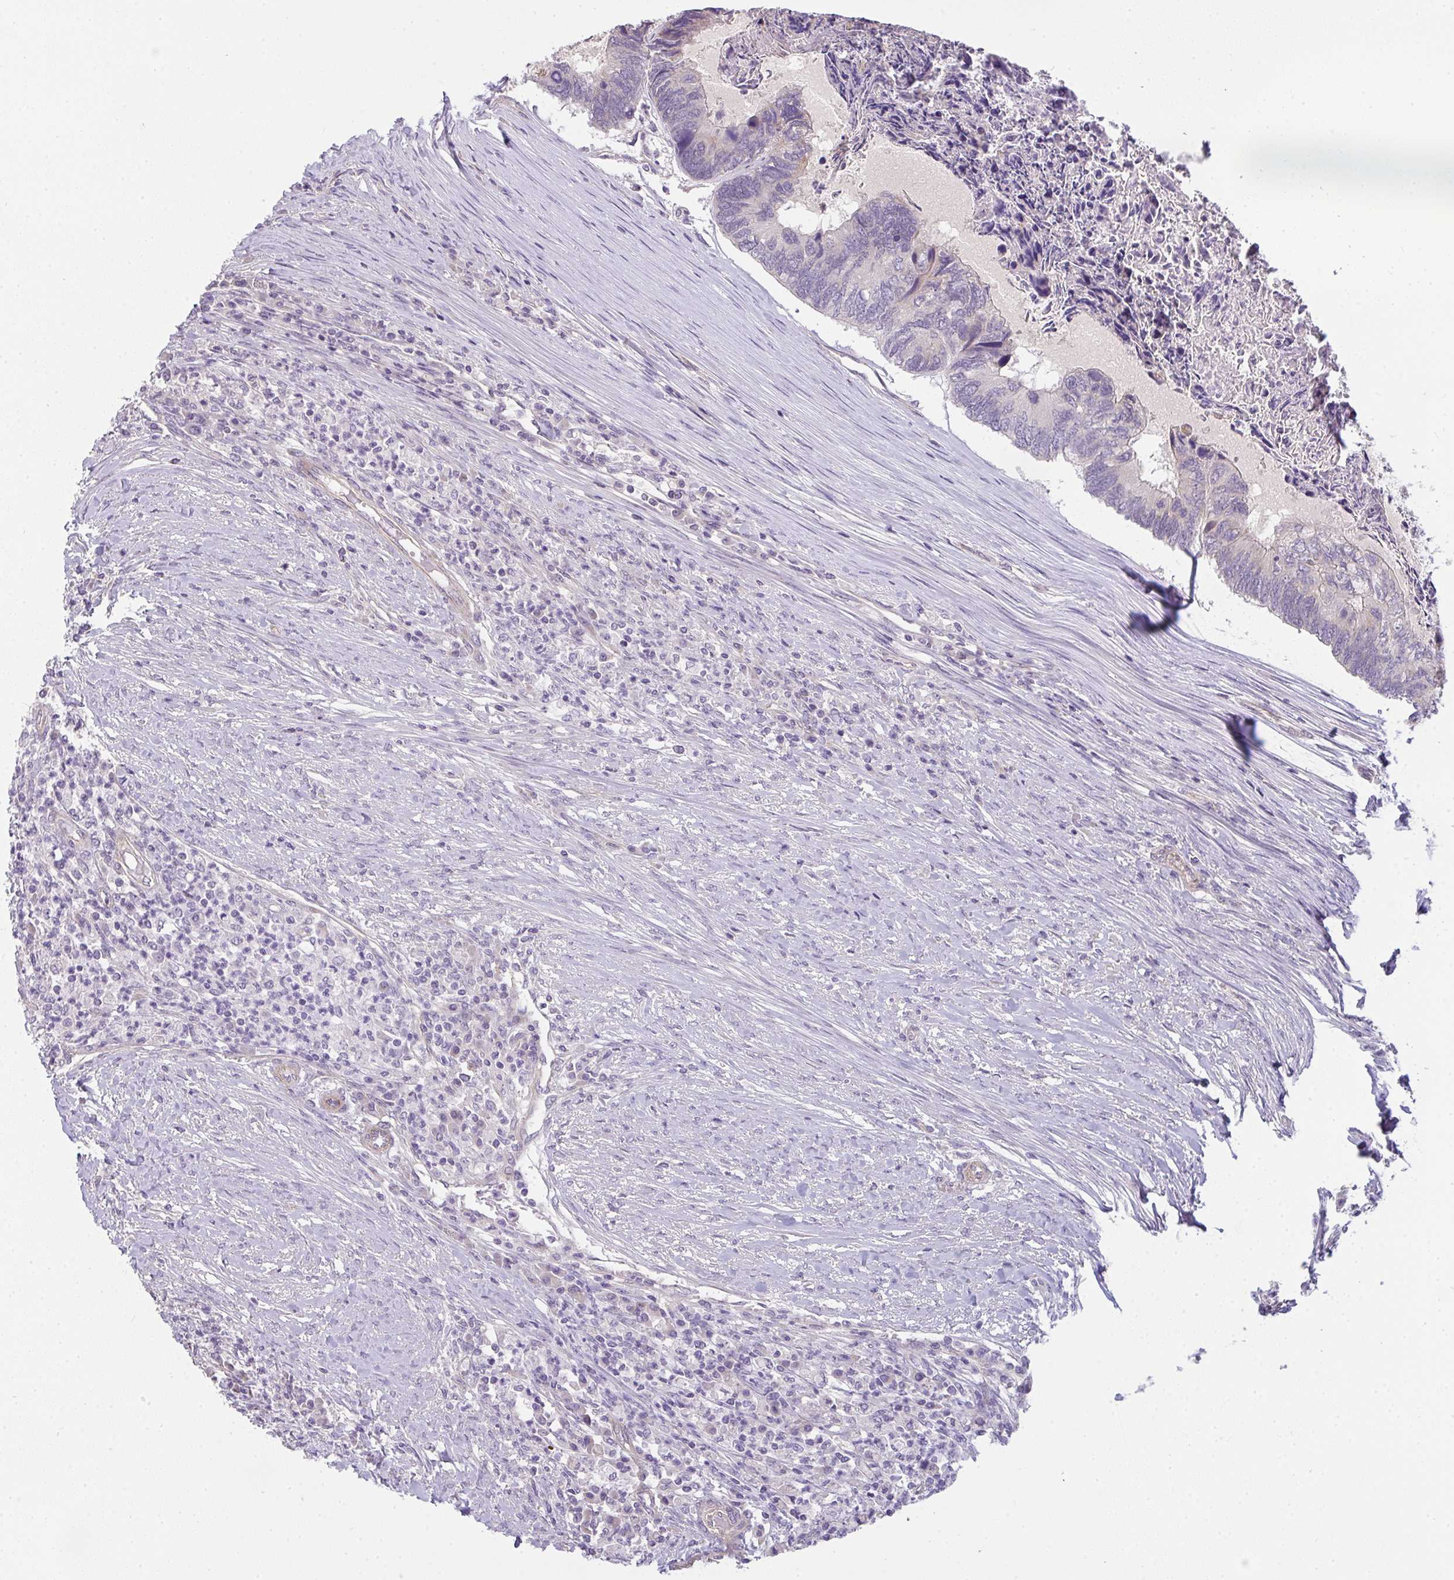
{"staining": {"intensity": "negative", "quantity": "none", "location": "none"}, "tissue": "colorectal cancer", "cell_type": "Tumor cells", "image_type": "cancer", "snomed": [{"axis": "morphology", "description": "Adenocarcinoma, NOS"}, {"axis": "topography", "description": "Colon"}], "caption": "Image shows no significant protein staining in tumor cells of adenocarcinoma (colorectal).", "gene": "FILIP1", "patient": {"sex": "female", "age": 67}}